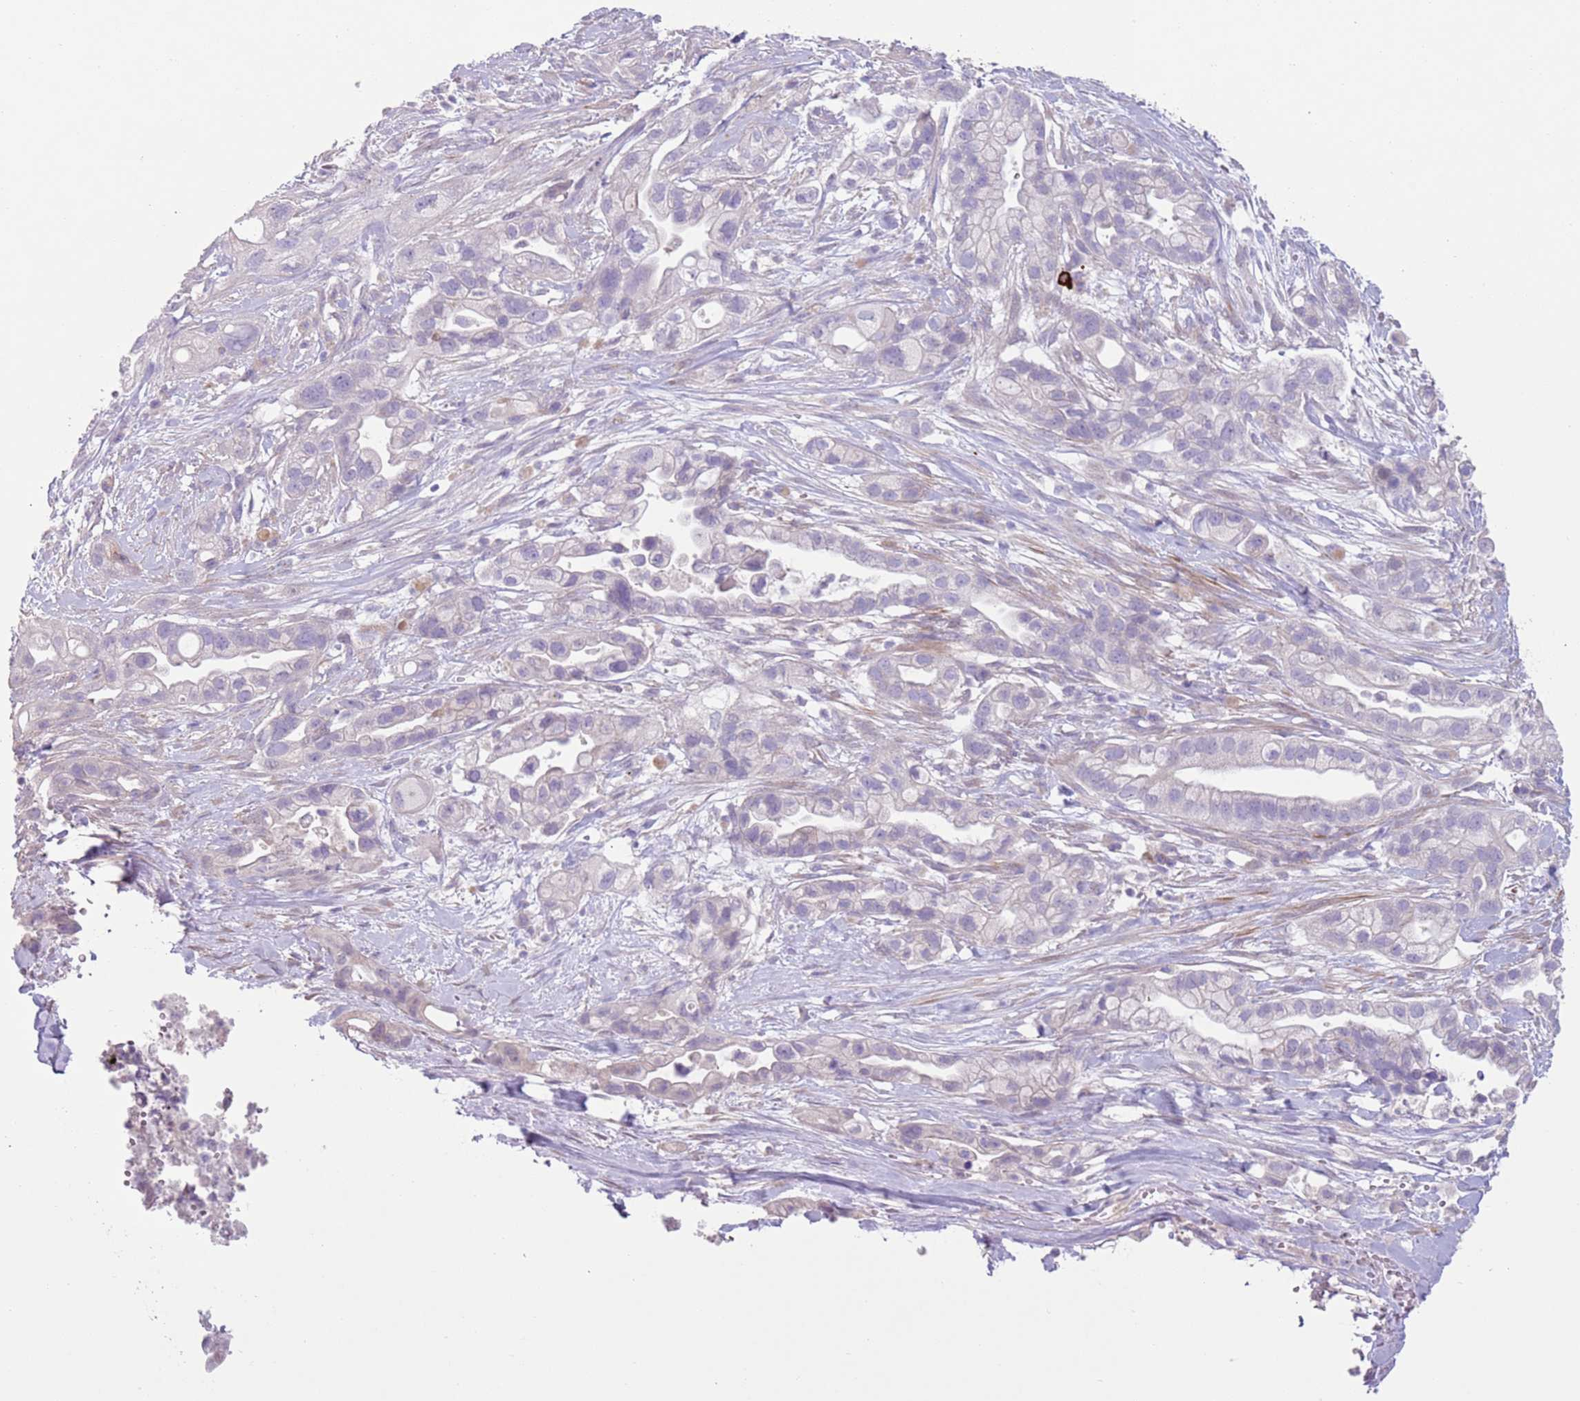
{"staining": {"intensity": "negative", "quantity": "none", "location": "none"}, "tissue": "pancreatic cancer", "cell_type": "Tumor cells", "image_type": "cancer", "snomed": [{"axis": "morphology", "description": "Adenocarcinoma, NOS"}, {"axis": "topography", "description": "Pancreas"}], "caption": "A photomicrograph of human pancreatic cancer (adenocarcinoma) is negative for staining in tumor cells.", "gene": "ZNF239", "patient": {"sex": "male", "age": 44}}